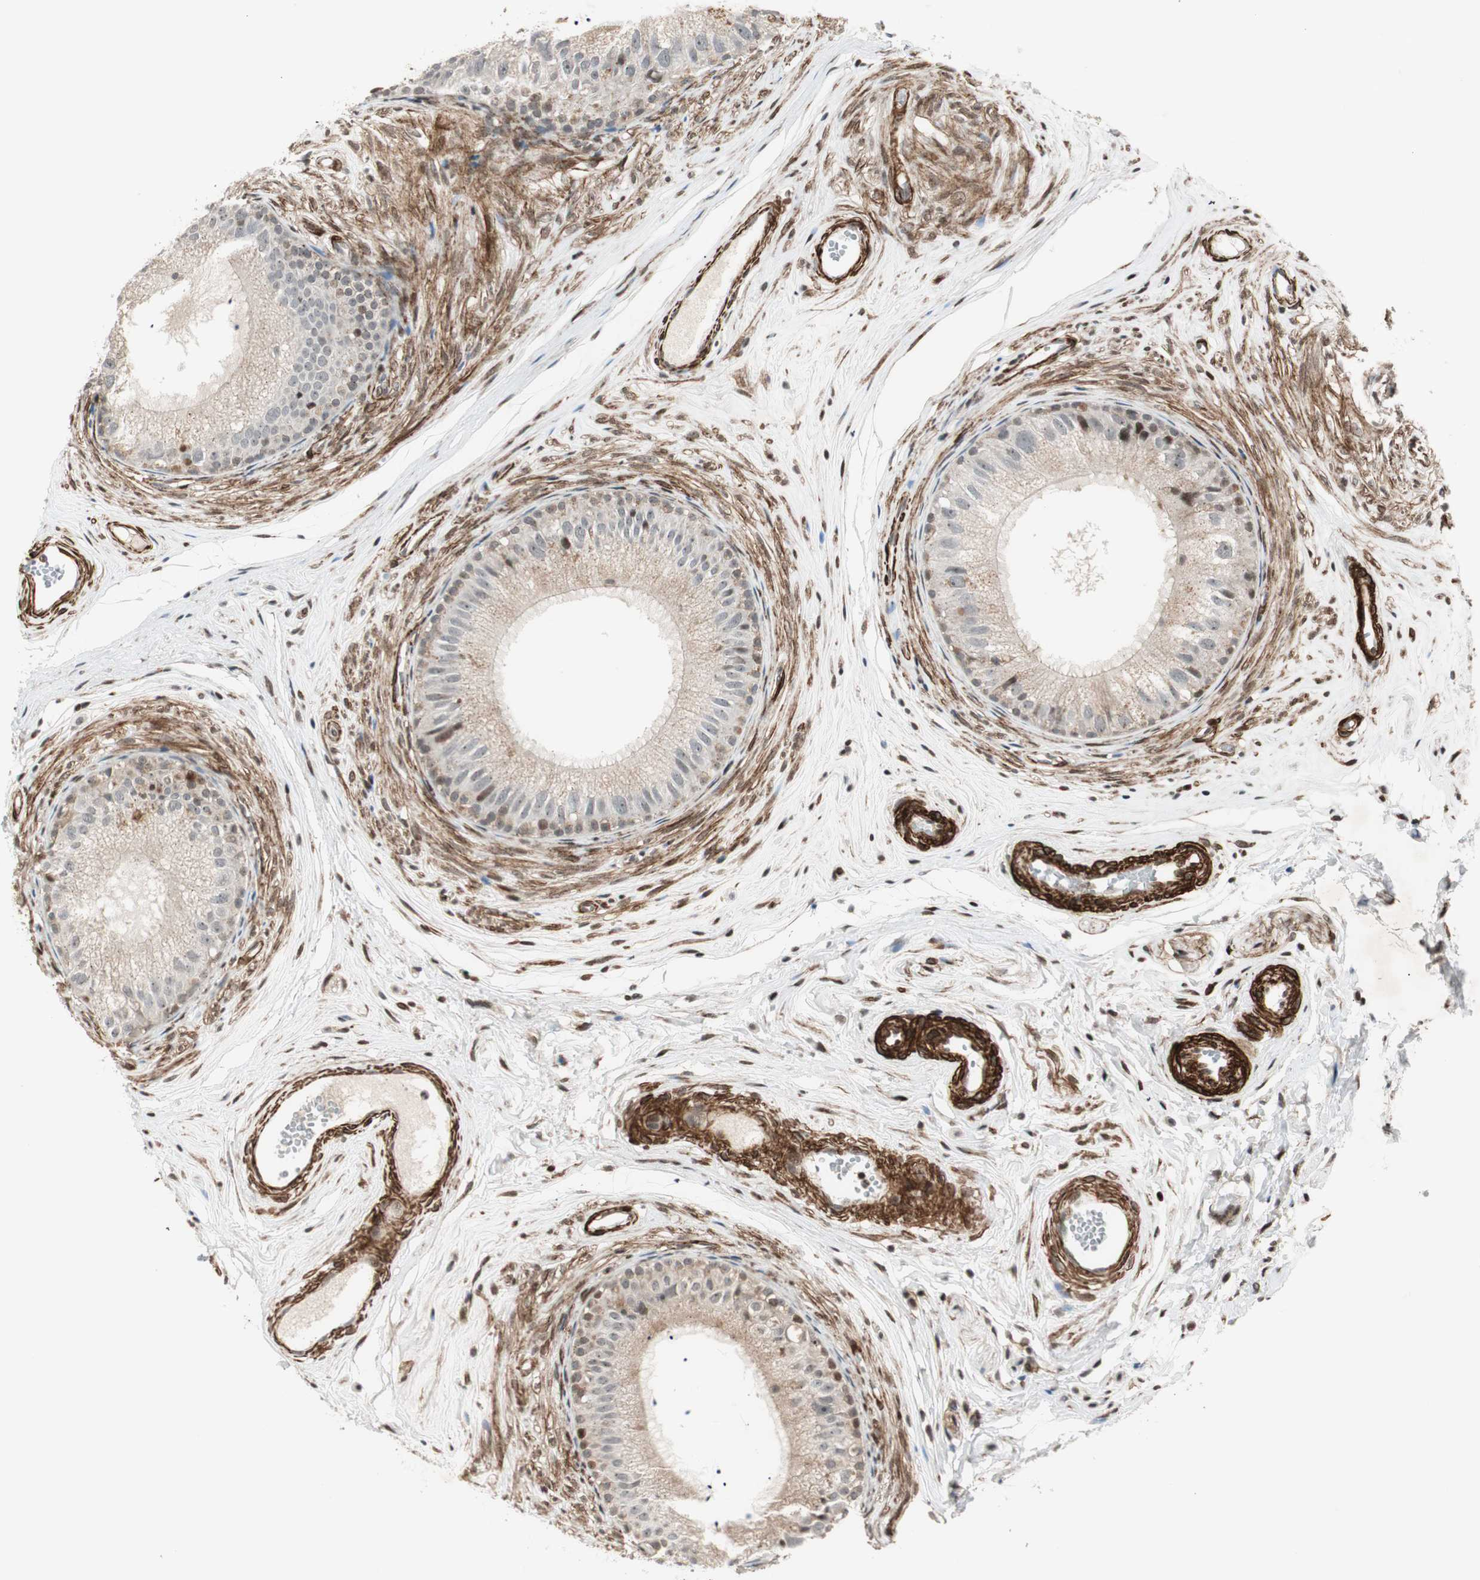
{"staining": {"intensity": "moderate", "quantity": "<25%", "location": "nuclear"}, "tissue": "epididymis", "cell_type": "Glandular cells", "image_type": "normal", "snomed": [{"axis": "morphology", "description": "Normal tissue, NOS"}, {"axis": "topography", "description": "Epididymis"}], "caption": "Brown immunohistochemical staining in benign epididymis displays moderate nuclear expression in about <25% of glandular cells. Nuclei are stained in blue.", "gene": "CDK19", "patient": {"sex": "male", "age": 56}}